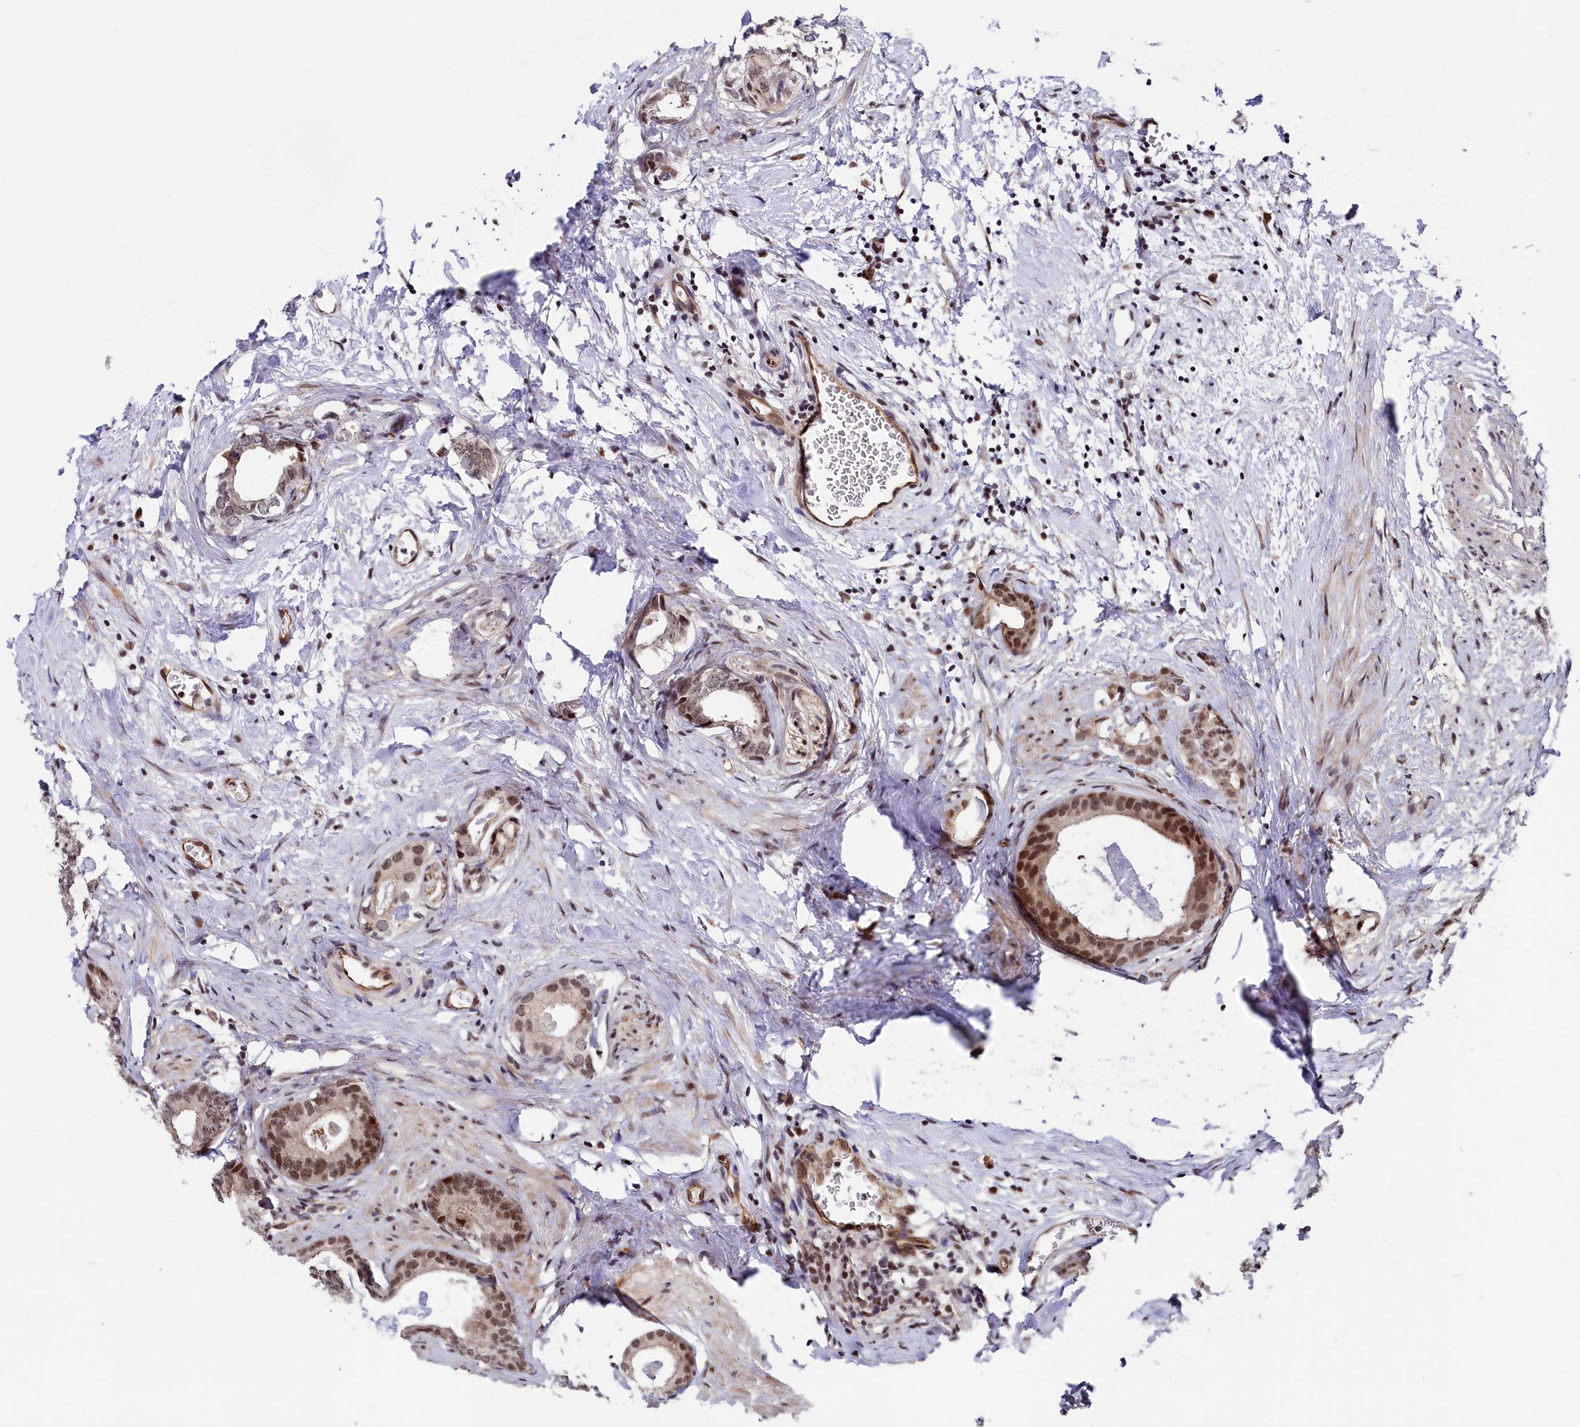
{"staining": {"intensity": "moderate", "quantity": ">75%", "location": "nuclear"}, "tissue": "prostate cancer", "cell_type": "Tumor cells", "image_type": "cancer", "snomed": [{"axis": "morphology", "description": "Adenocarcinoma, Low grade"}, {"axis": "topography", "description": "Prostate"}], "caption": "IHC histopathology image of human prostate cancer (low-grade adenocarcinoma) stained for a protein (brown), which reveals medium levels of moderate nuclear staining in approximately >75% of tumor cells.", "gene": "LEO1", "patient": {"sex": "male", "age": 63}}